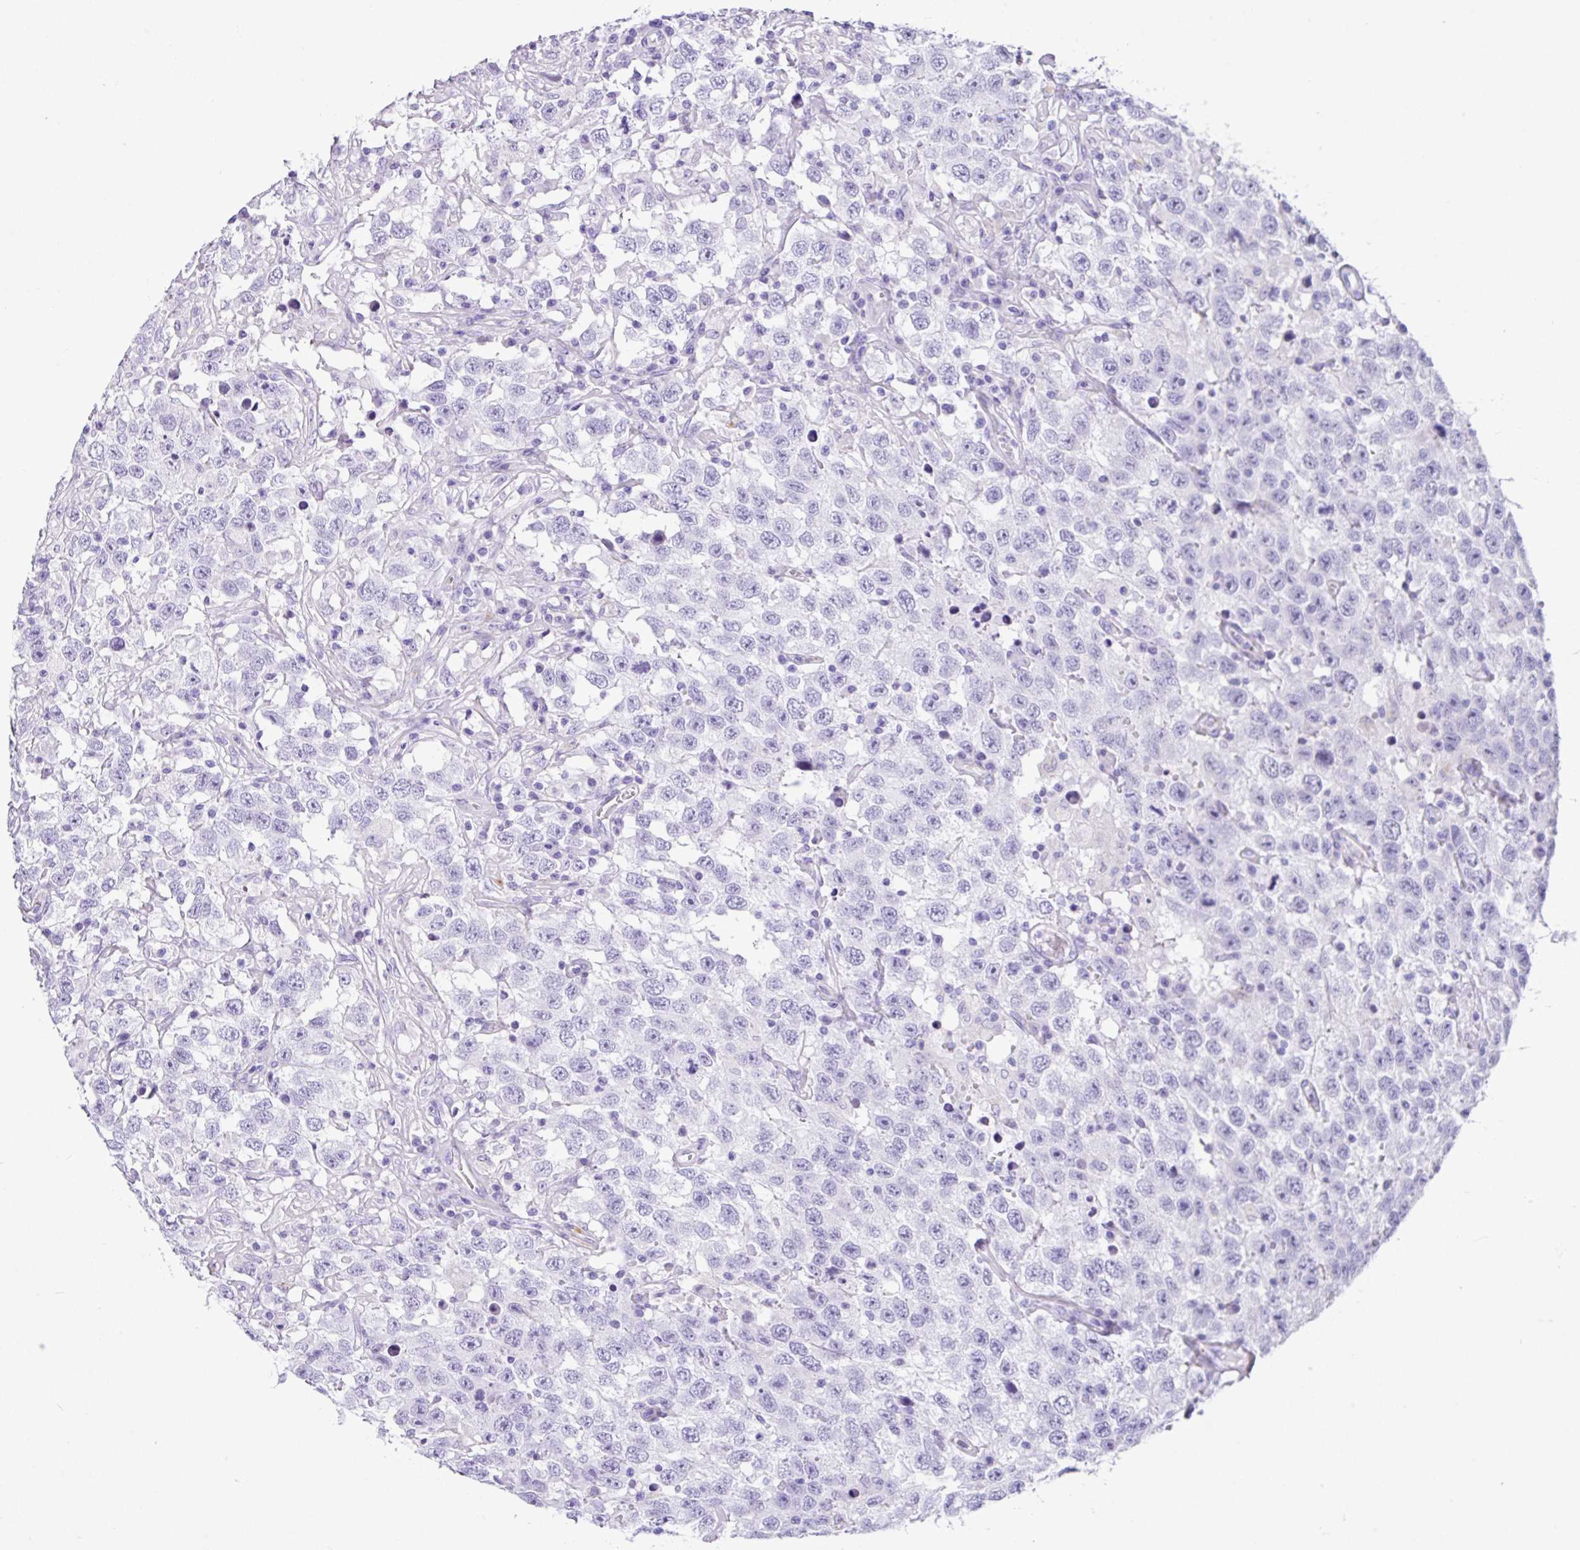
{"staining": {"intensity": "negative", "quantity": "none", "location": "none"}, "tissue": "testis cancer", "cell_type": "Tumor cells", "image_type": "cancer", "snomed": [{"axis": "morphology", "description": "Seminoma, NOS"}, {"axis": "topography", "description": "Testis"}], "caption": "This is an immunohistochemistry photomicrograph of testis seminoma. There is no positivity in tumor cells.", "gene": "ZG16", "patient": {"sex": "male", "age": 41}}